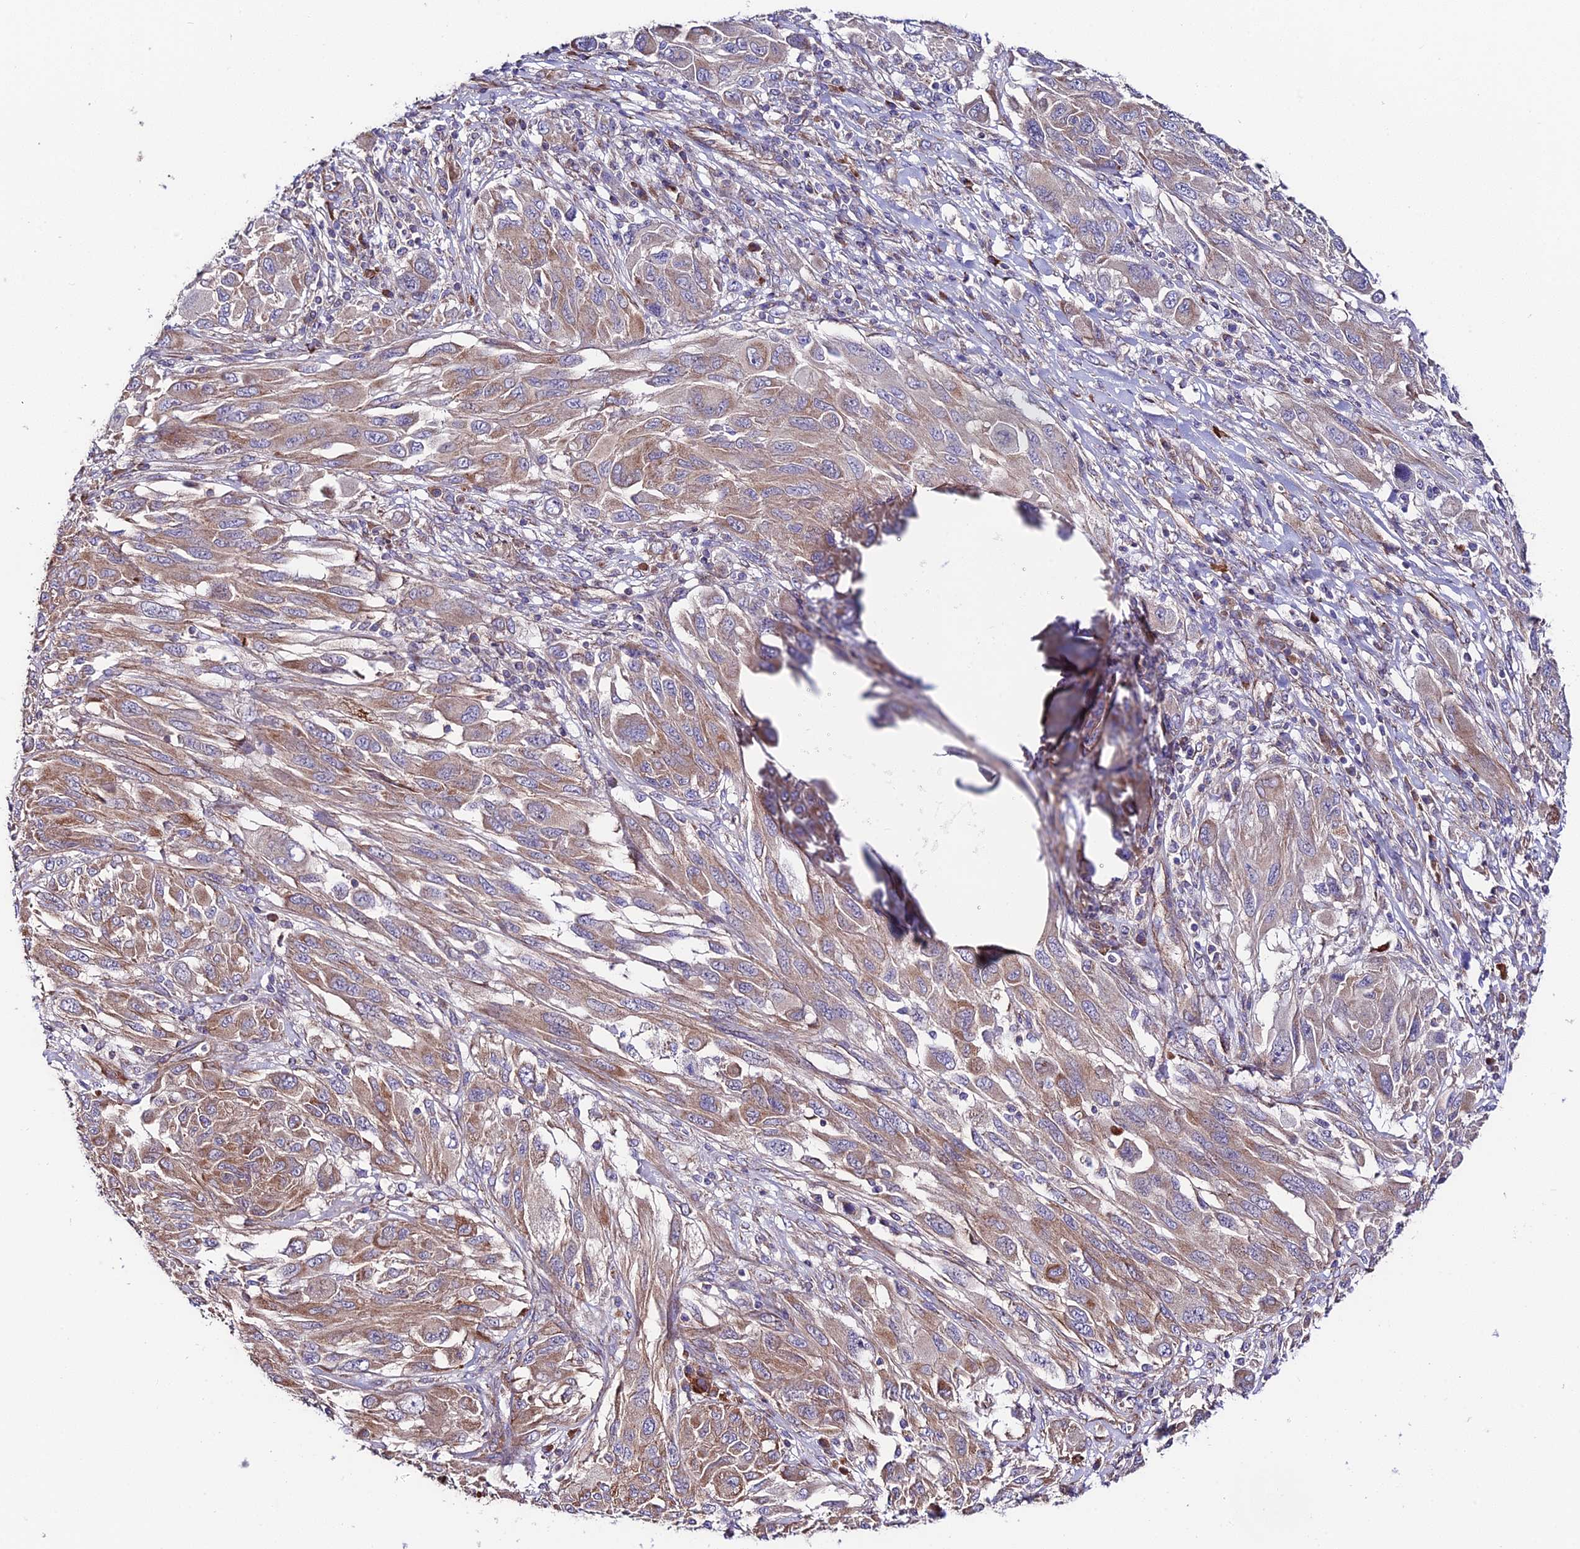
{"staining": {"intensity": "moderate", "quantity": ">75%", "location": "cytoplasmic/membranous"}, "tissue": "melanoma", "cell_type": "Tumor cells", "image_type": "cancer", "snomed": [{"axis": "morphology", "description": "Malignant melanoma, NOS"}, {"axis": "topography", "description": "Skin"}], "caption": "An image of human melanoma stained for a protein demonstrates moderate cytoplasmic/membranous brown staining in tumor cells.", "gene": "VPS13C", "patient": {"sex": "female", "age": 91}}